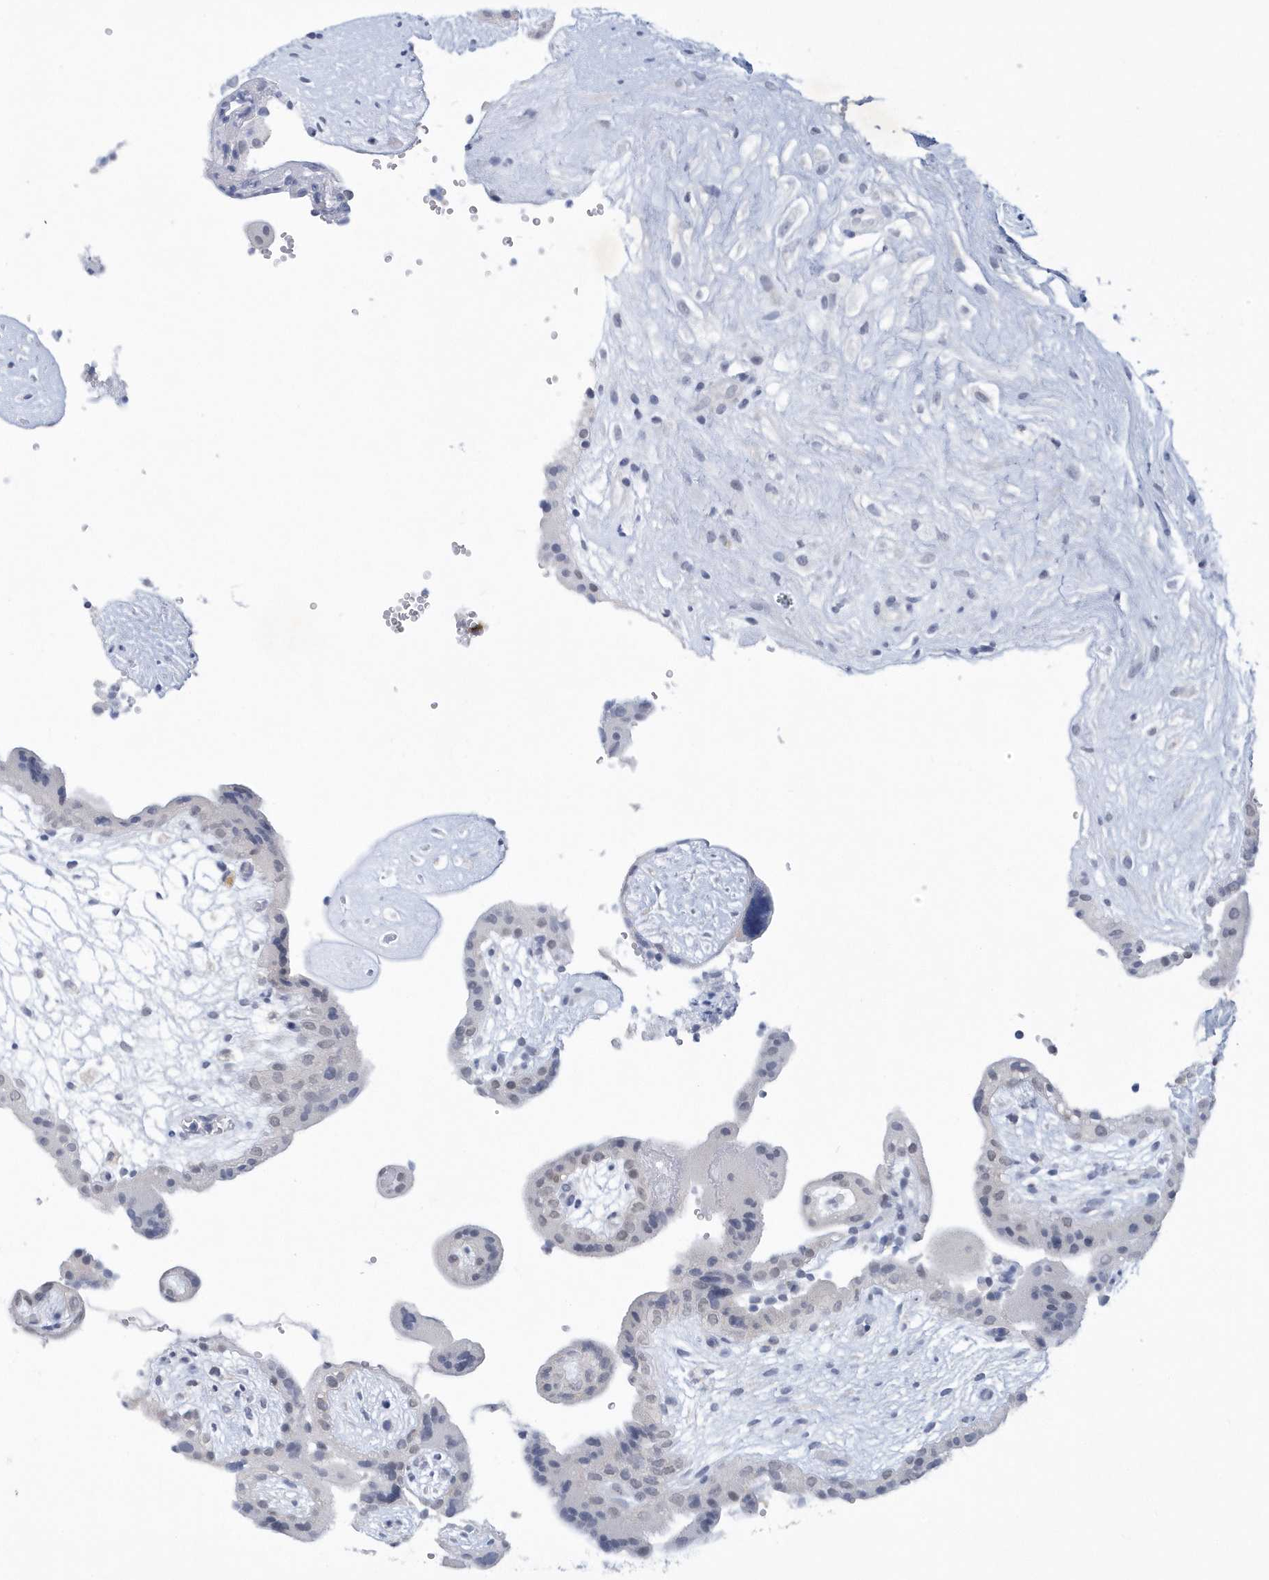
{"staining": {"intensity": "negative", "quantity": "none", "location": "none"}, "tissue": "placenta", "cell_type": "Trophoblastic cells", "image_type": "normal", "snomed": [{"axis": "morphology", "description": "Normal tissue, NOS"}, {"axis": "topography", "description": "Placenta"}], "caption": "Immunohistochemistry of unremarkable placenta displays no positivity in trophoblastic cells. (Stains: DAB immunohistochemistry with hematoxylin counter stain, Microscopy: brightfield microscopy at high magnification).", "gene": "SRGAP3", "patient": {"sex": "female", "age": 18}}